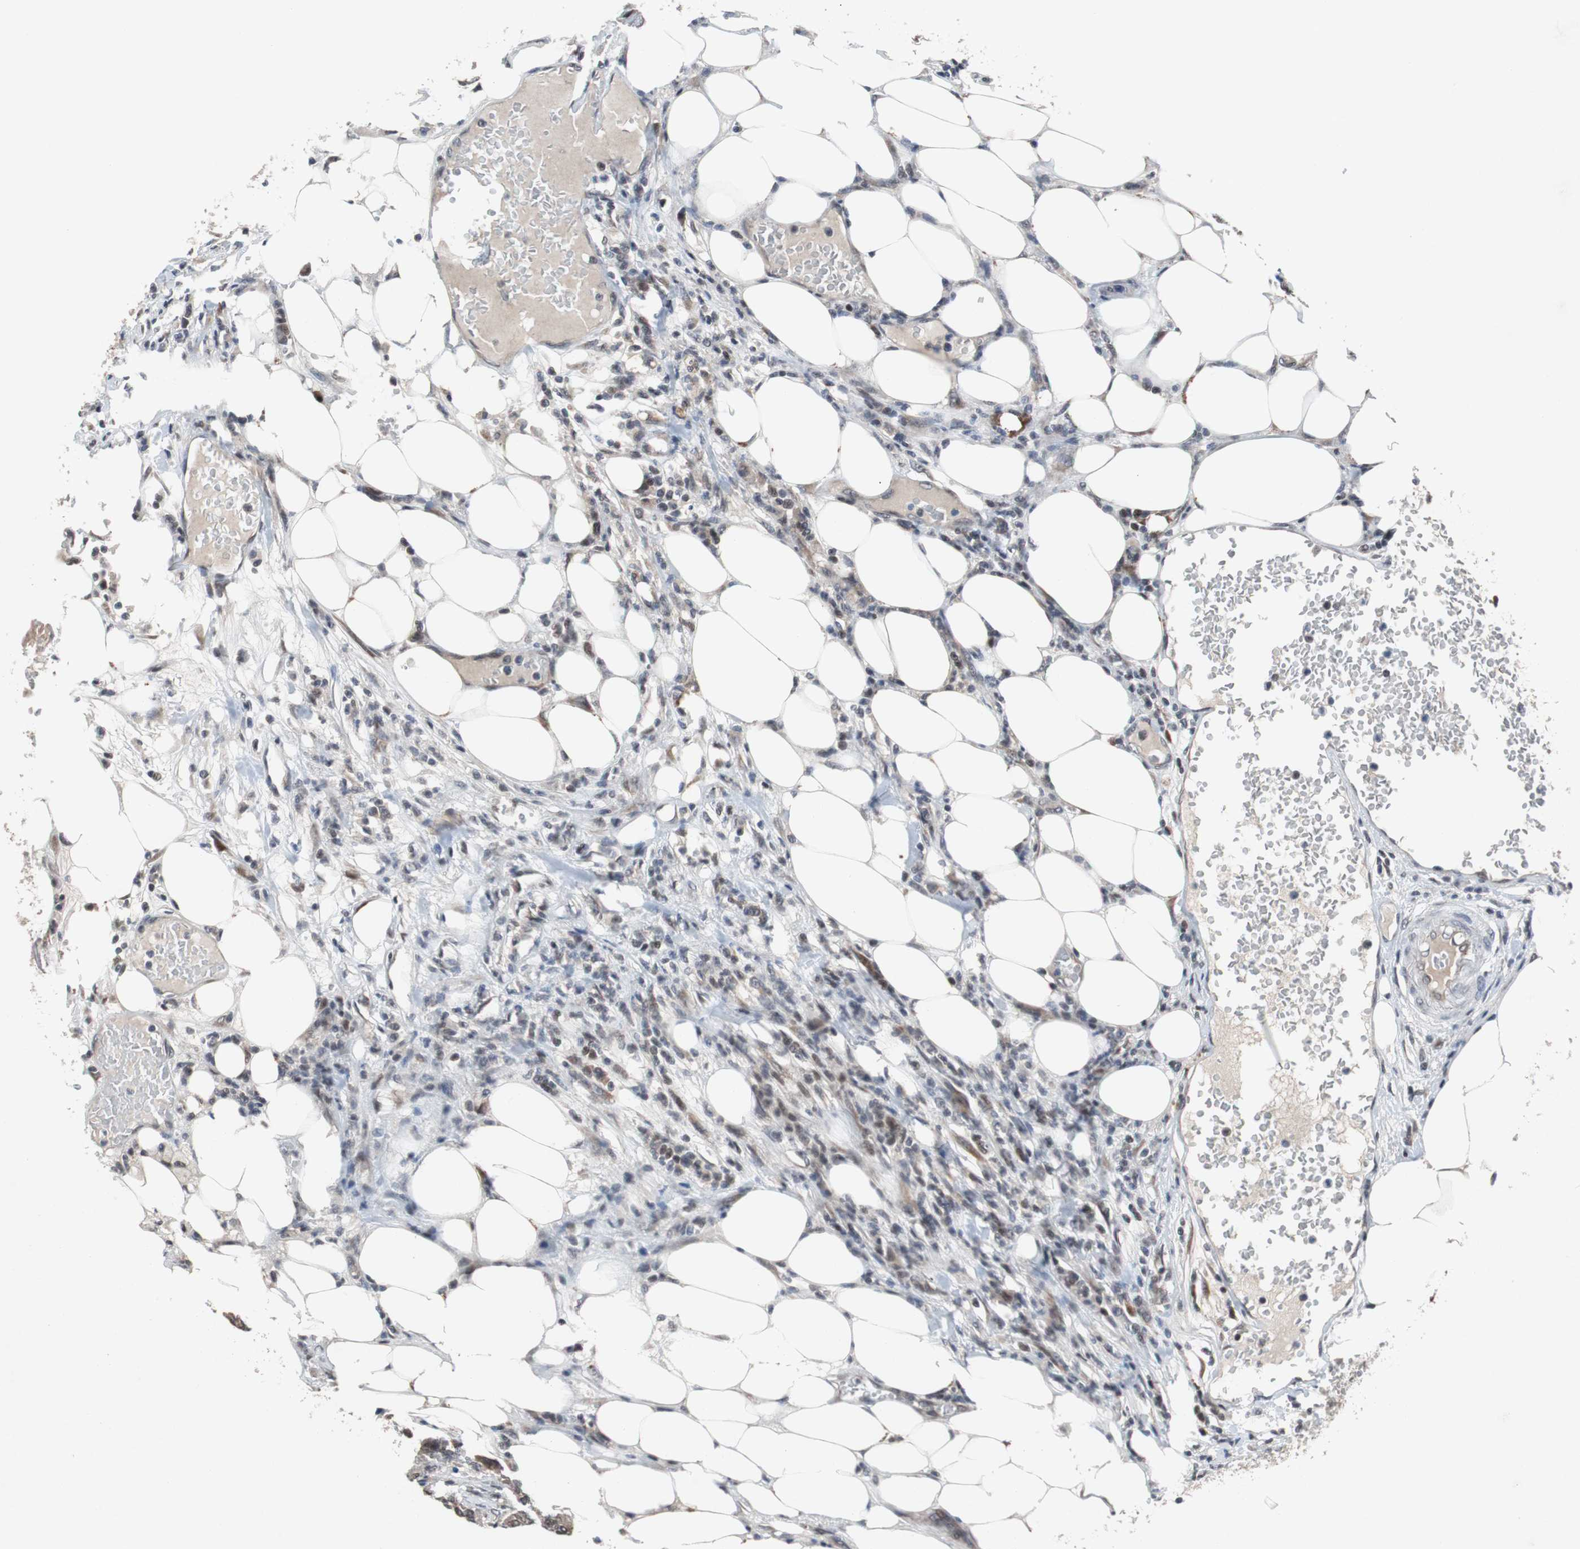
{"staining": {"intensity": "strong", "quantity": "<25%", "location": "nuclear"}, "tissue": "colorectal cancer", "cell_type": "Tumor cells", "image_type": "cancer", "snomed": [{"axis": "morphology", "description": "Adenocarcinoma, NOS"}, {"axis": "topography", "description": "Colon"}], "caption": "A brown stain shows strong nuclear expression of a protein in adenocarcinoma (colorectal) tumor cells. (IHC, brightfield microscopy, high magnification).", "gene": "TP63", "patient": {"sex": "female", "age": 86}}